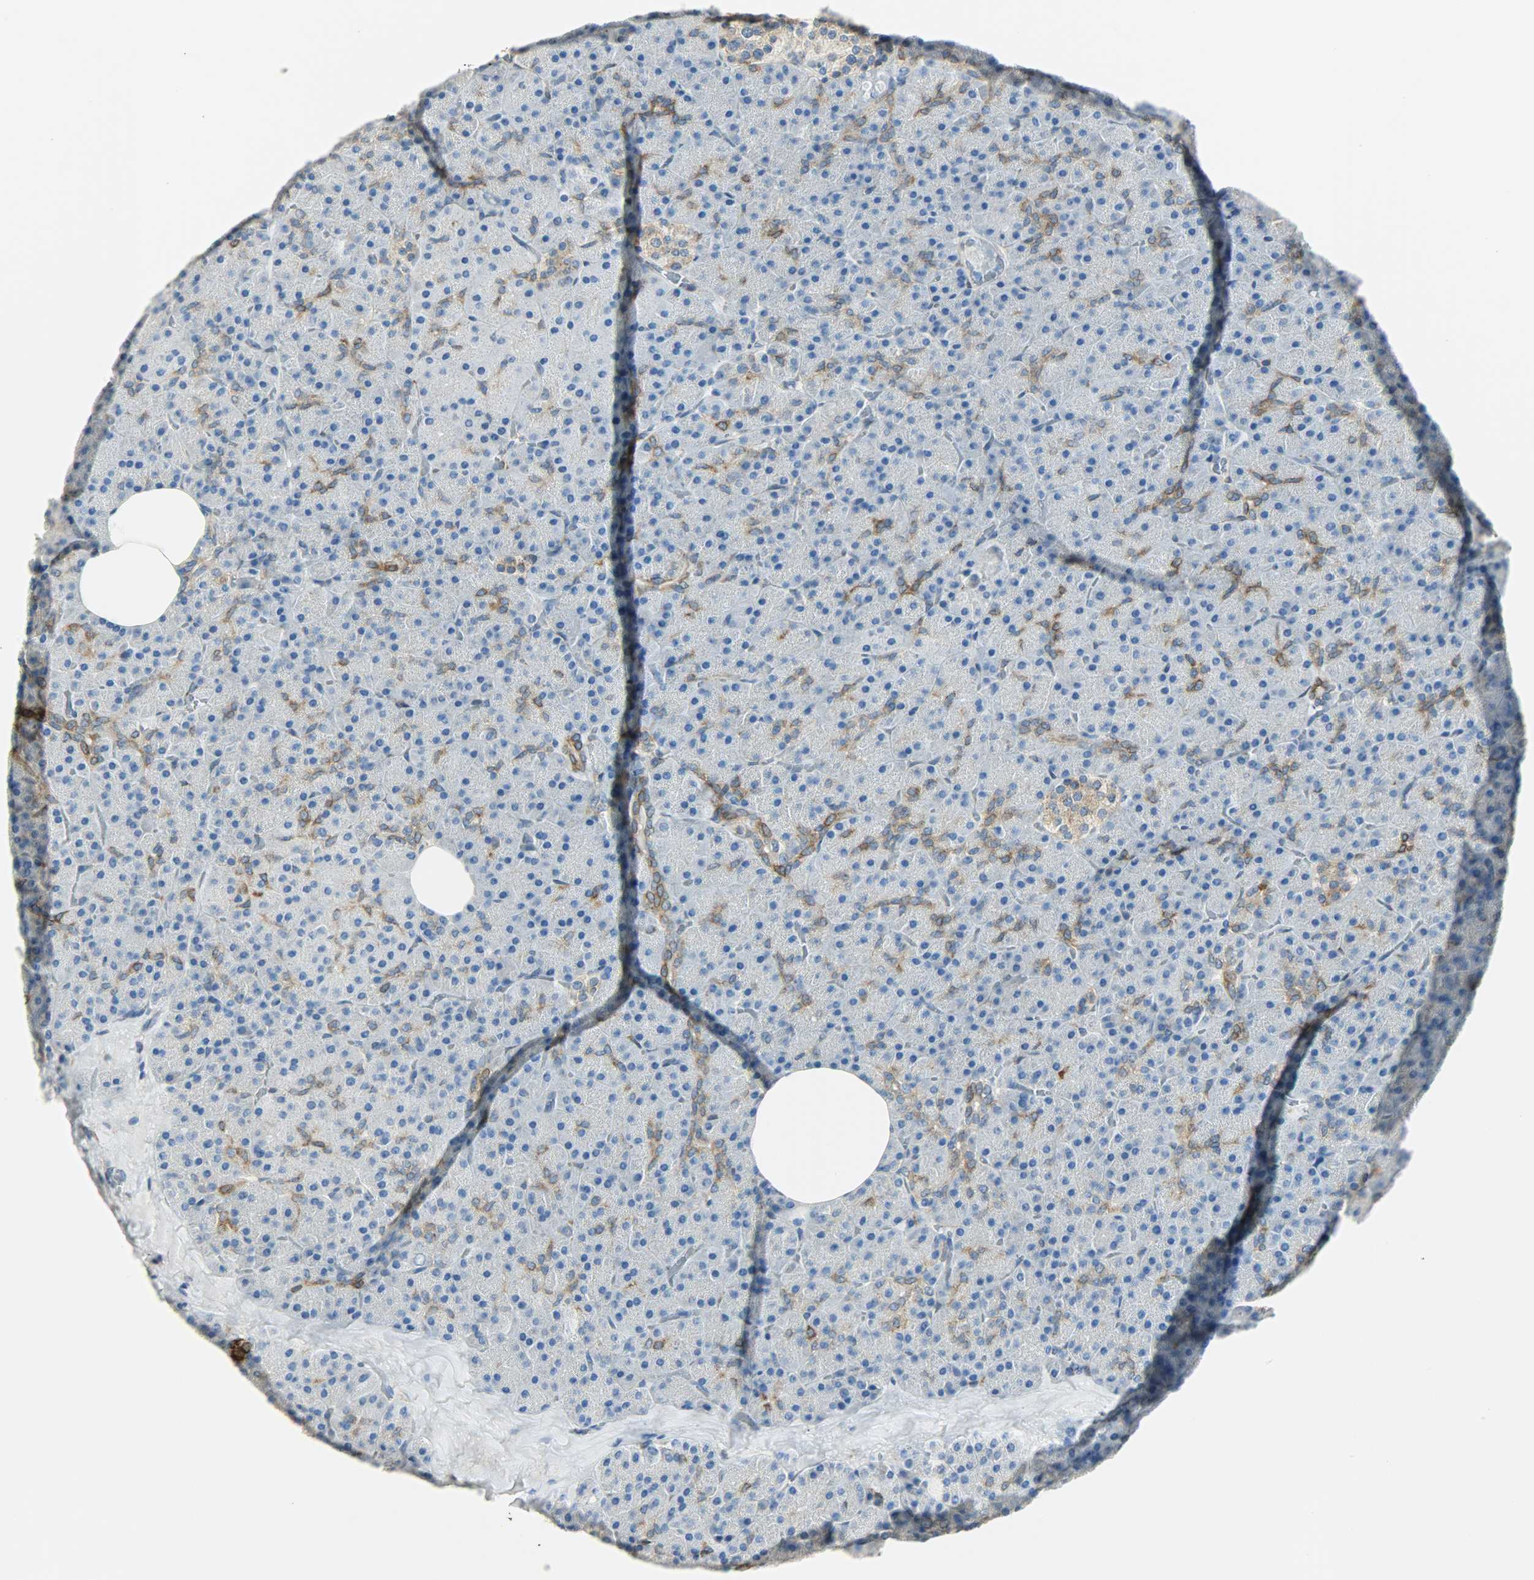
{"staining": {"intensity": "moderate", "quantity": "<25%", "location": "cytoplasmic/membranous"}, "tissue": "pancreas", "cell_type": "Exocrine glandular cells", "image_type": "normal", "snomed": [{"axis": "morphology", "description": "Normal tissue, NOS"}, {"axis": "topography", "description": "Pancreas"}], "caption": "Normal pancreas was stained to show a protein in brown. There is low levels of moderate cytoplasmic/membranous staining in about <25% of exocrine glandular cells. Ihc stains the protein of interest in brown and the nuclei are stained blue.", "gene": "PKD2", "patient": {"sex": "female", "age": 35}}